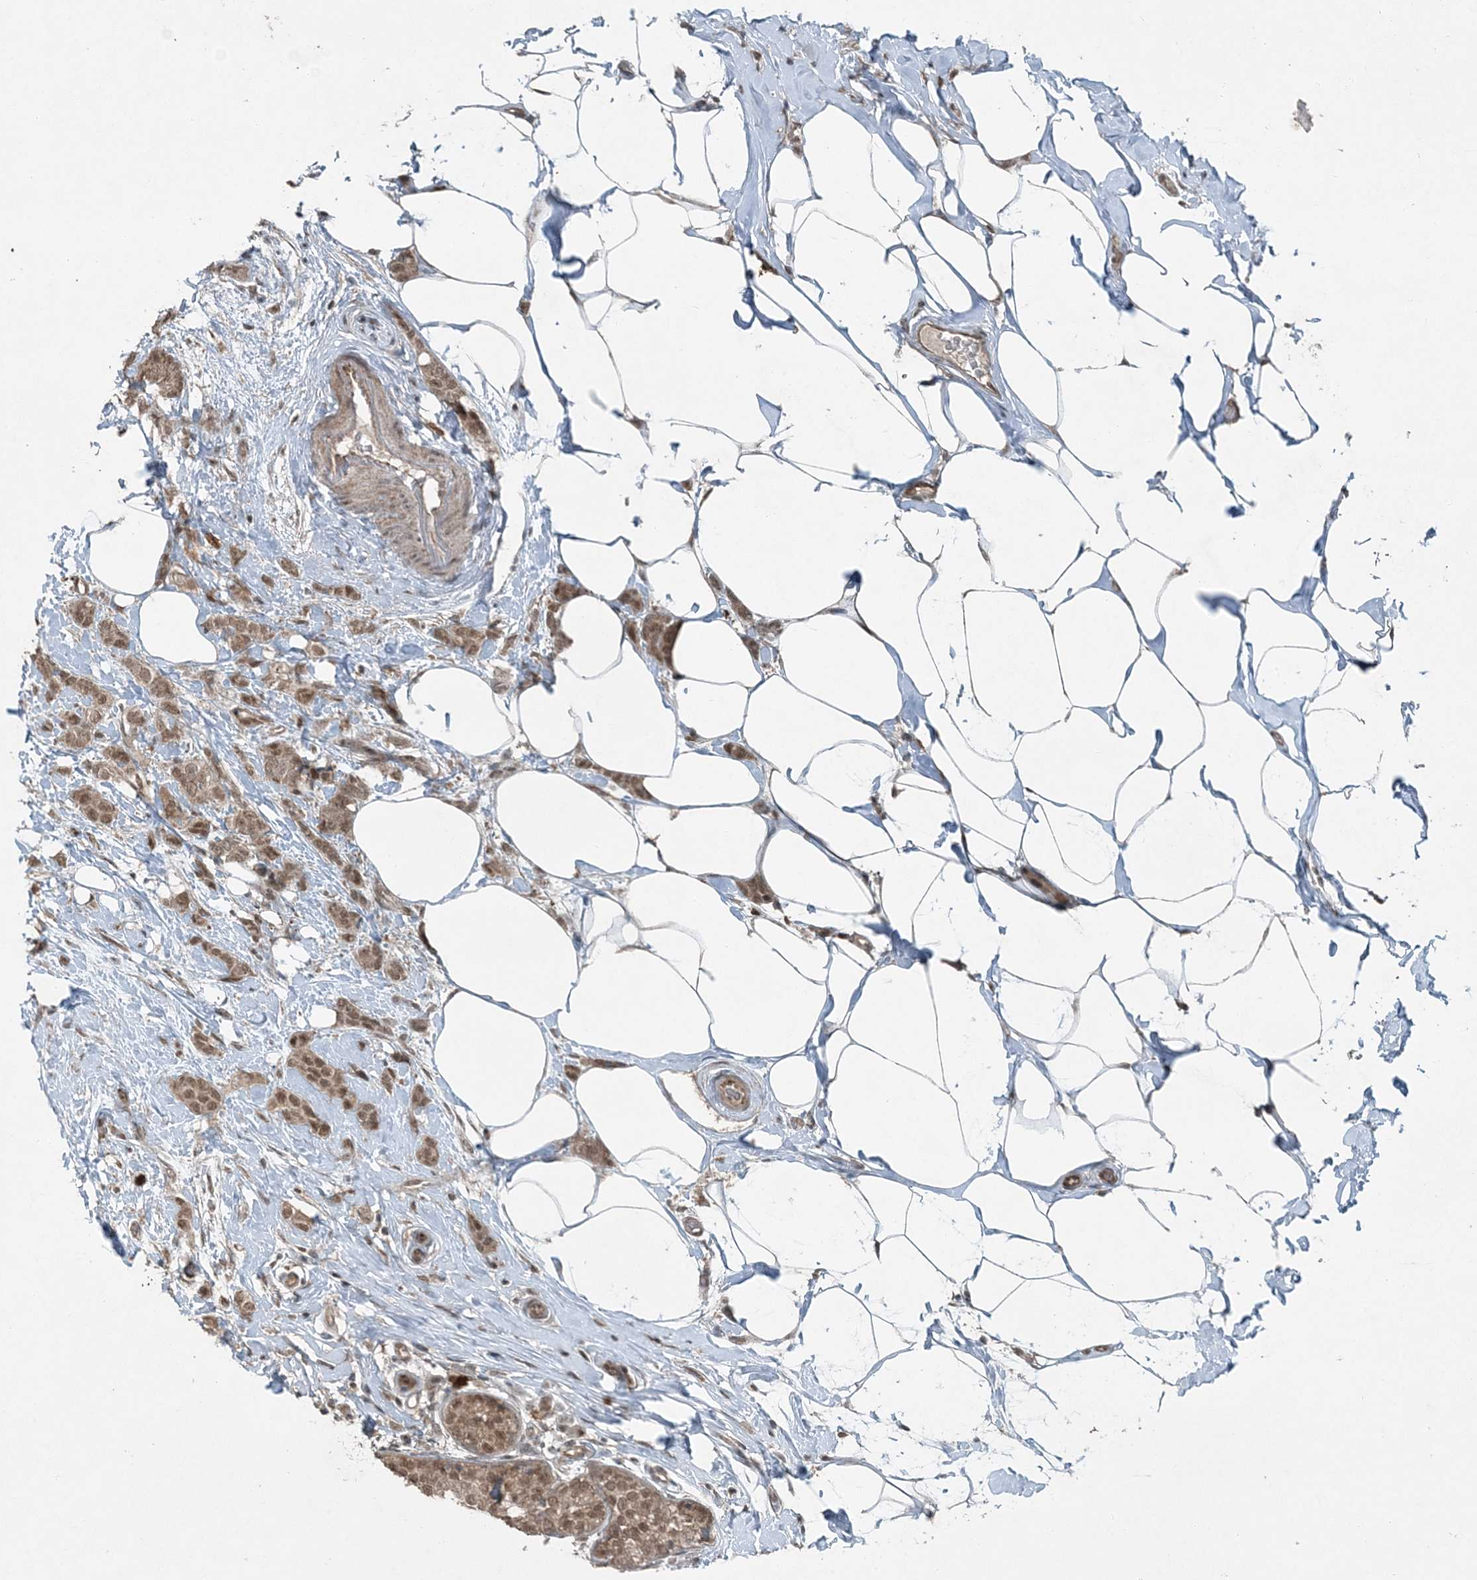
{"staining": {"intensity": "moderate", "quantity": ">75%", "location": "cytoplasmic/membranous,nuclear"}, "tissue": "breast cancer", "cell_type": "Tumor cells", "image_type": "cancer", "snomed": [{"axis": "morphology", "description": "Lobular carcinoma, in situ"}, {"axis": "morphology", "description": "Lobular carcinoma"}, {"axis": "topography", "description": "Breast"}], "caption": "Lobular carcinoma (breast) stained with immunohistochemistry (IHC) exhibits moderate cytoplasmic/membranous and nuclear expression in approximately >75% of tumor cells.", "gene": "COPS7B", "patient": {"sex": "female", "age": 41}}